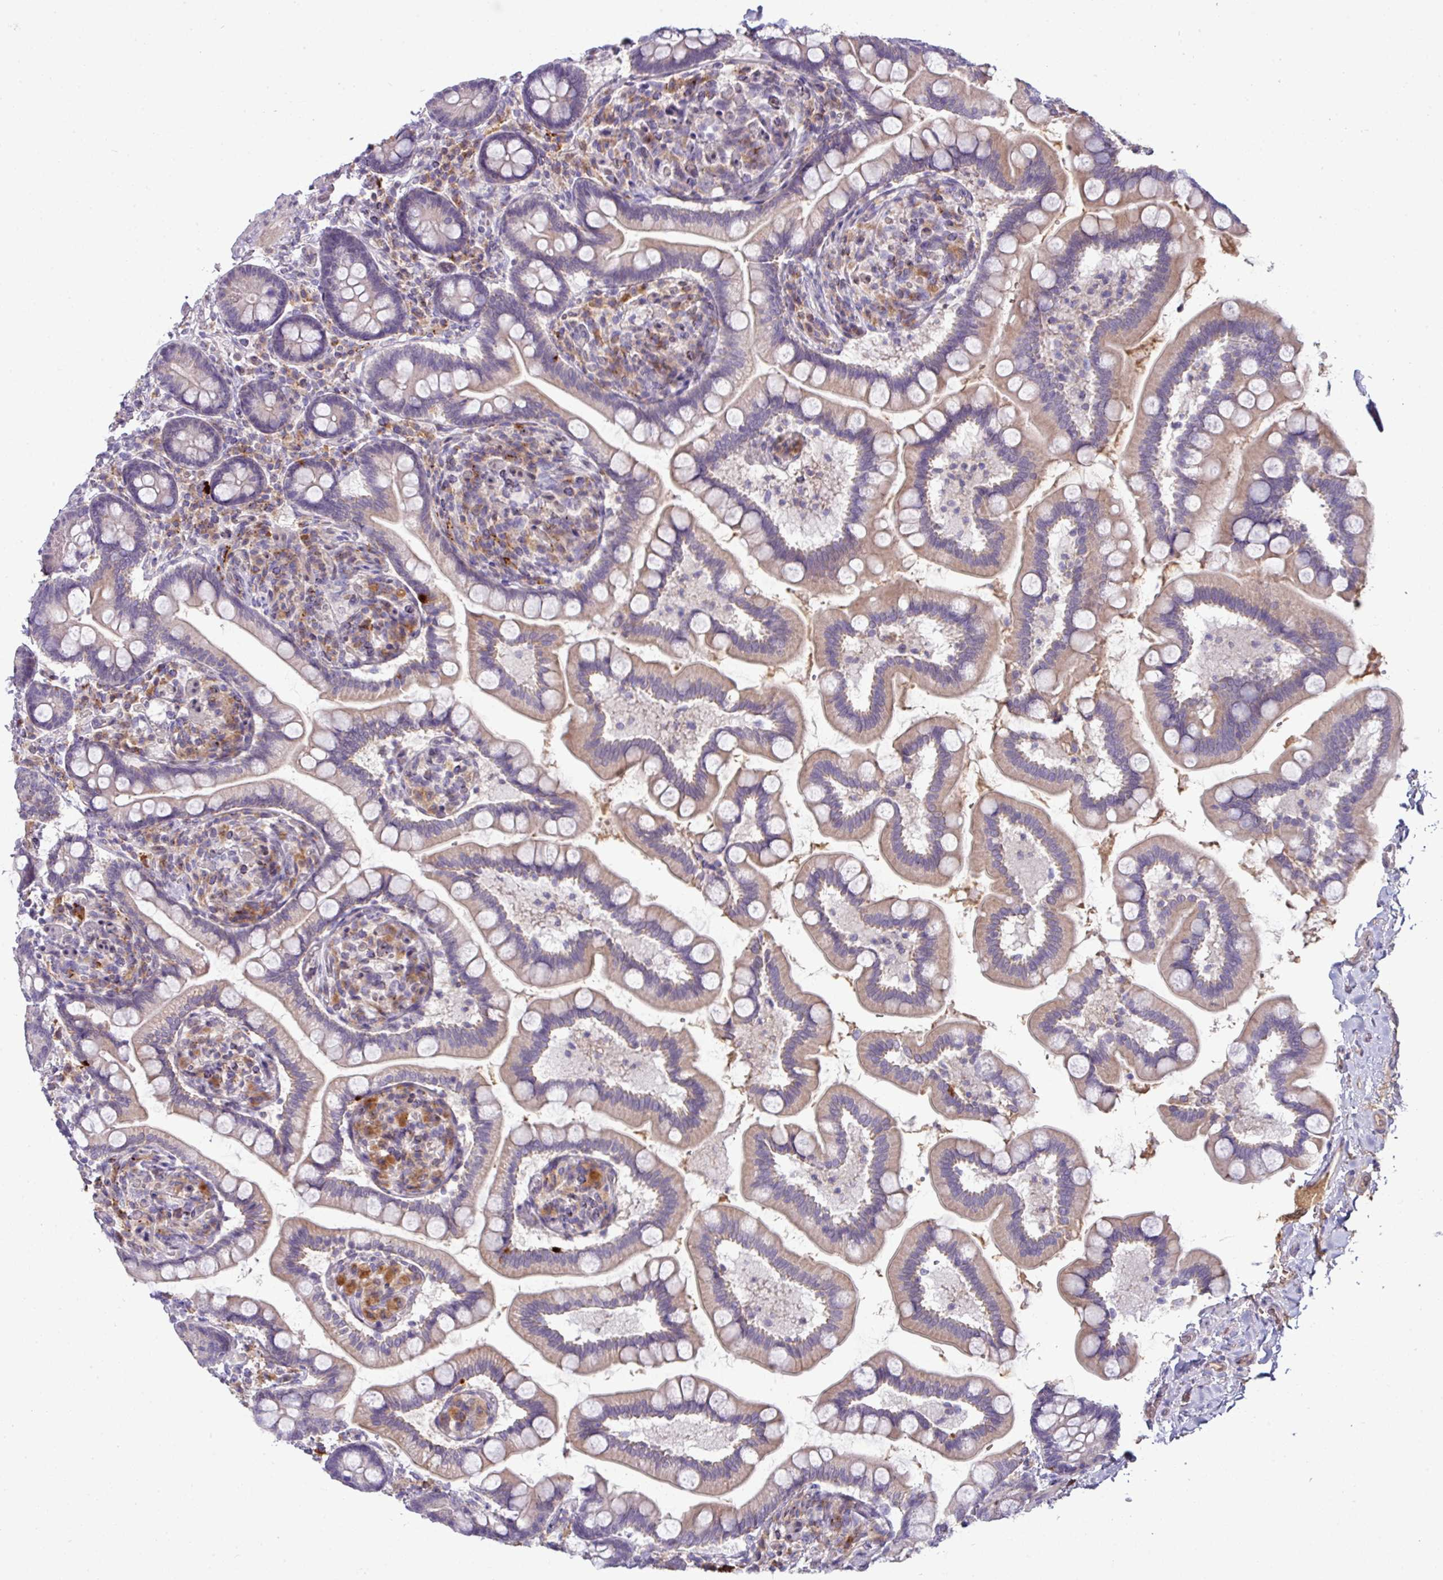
{"staining": {"intensity": "weak", "quantity": ">75%", "location": "cytoplasmic/membranous"}, "tissue": "small intestine", "cell_type": "Glandular cells", "image_type": "normal", "snomed": [{"axis": "morphology", "description": "Normal tissue, NOS"}, {"axis": "topography", "description": "Small intestine"}], "caption": "Human small intestine stained for a protein (brown) displays weak cytoplasmic/membranous positive expression in approximately >75% of glandular cells.", "gene": "SLAMF6", "patient": {"sex": "female", "age": 64}}